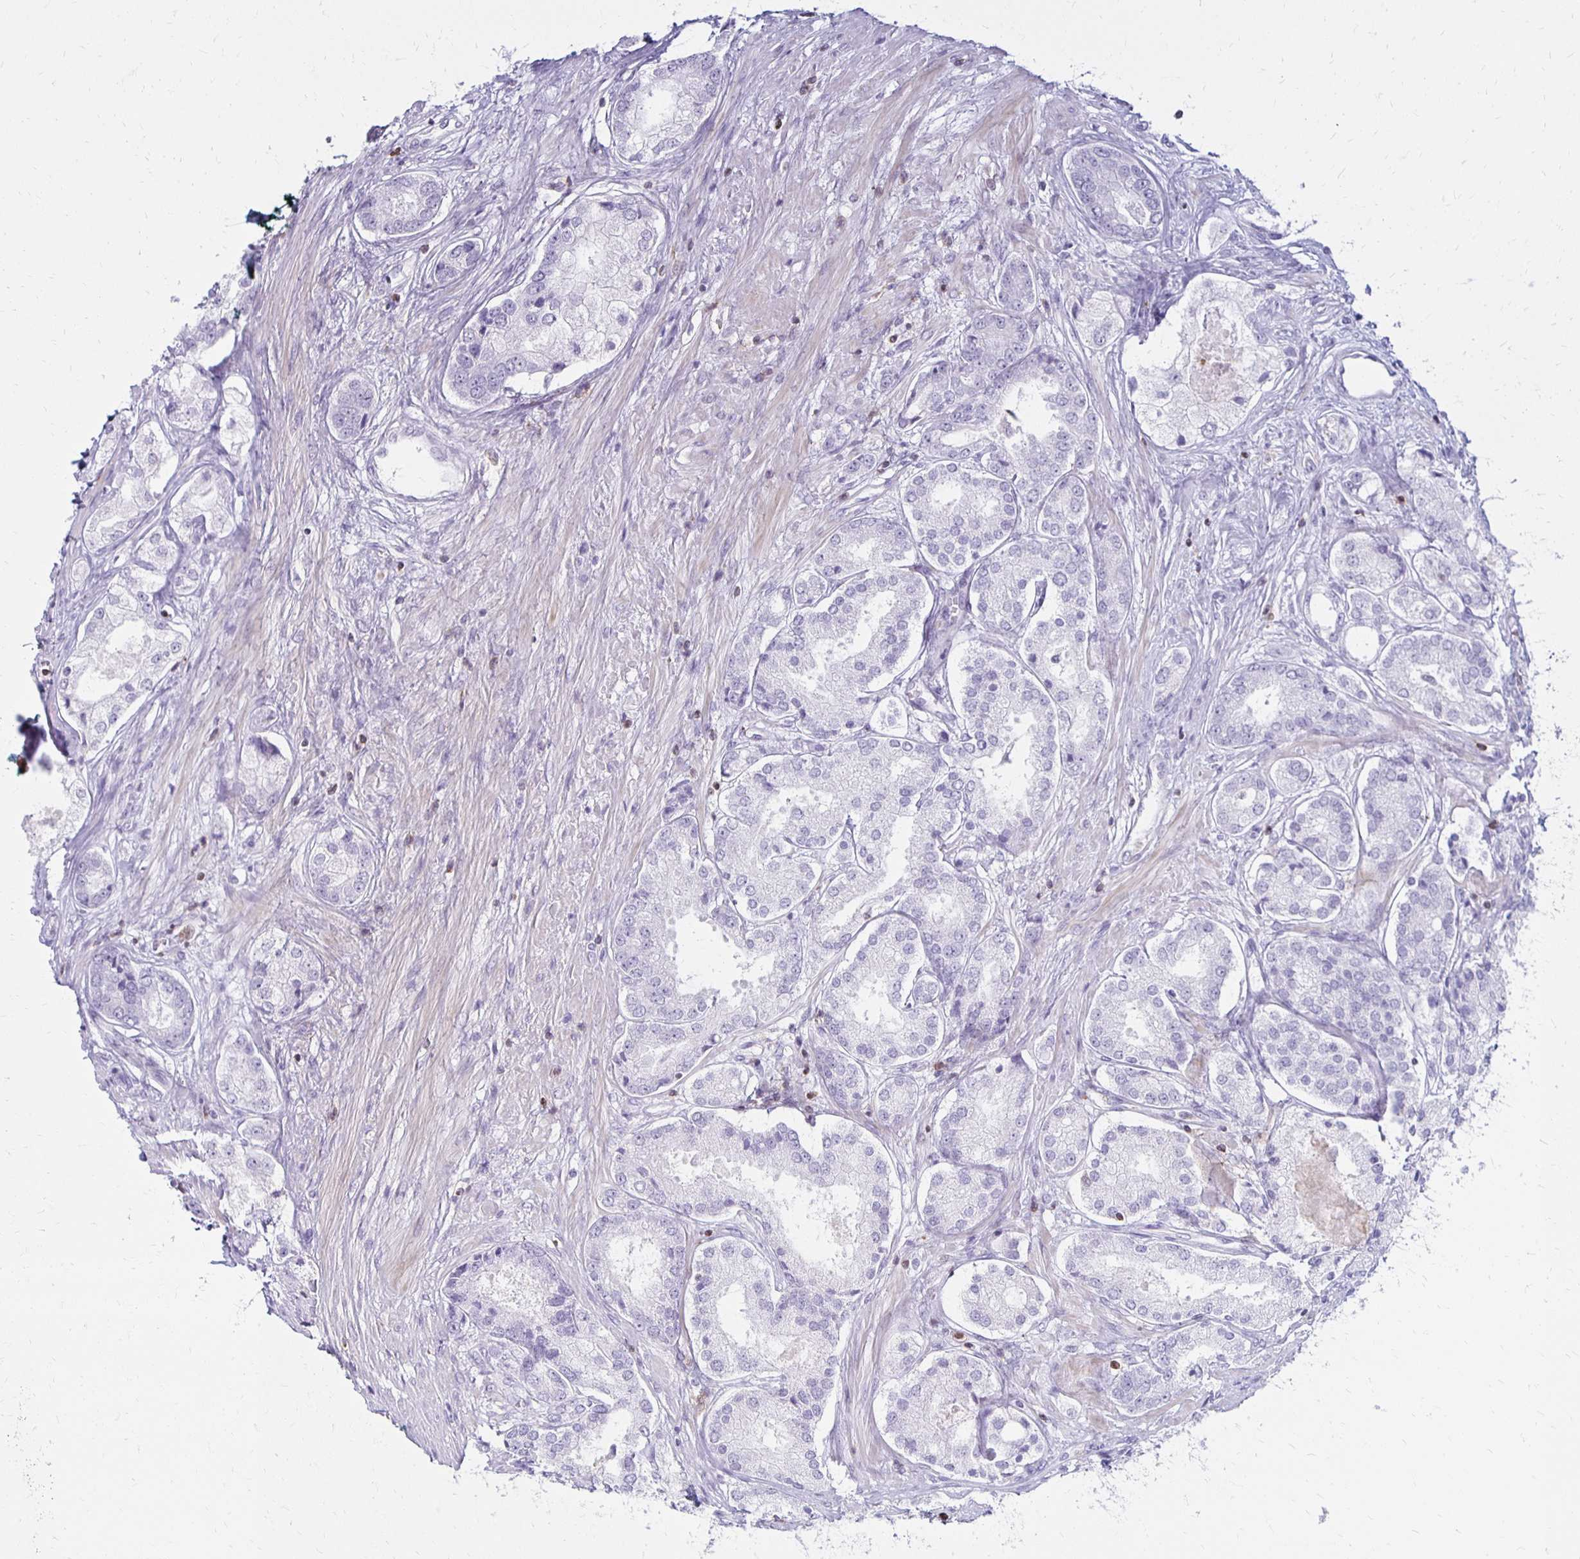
{"staining": {"intensity": "negative", "quantity": "none", "location": "none"}, "tissue": "prostate cancer", "cell_type": "Tumor cells", "image_type": "cancer", "snomed": [{"axis": "morphology", "description": "Adenocarcinoma, Low grade"}, {"axis": "topography", "description": "Prostate"}], "caption": "Protein analysis of low-grade adenocarcinoma (prostate) exhibits no significant positivity in tumor cells. (Brightfield microscopy of DAB IHC at high magnification).", "gene": "CCL21", "patient": {"sex": "male", "age": 68}}